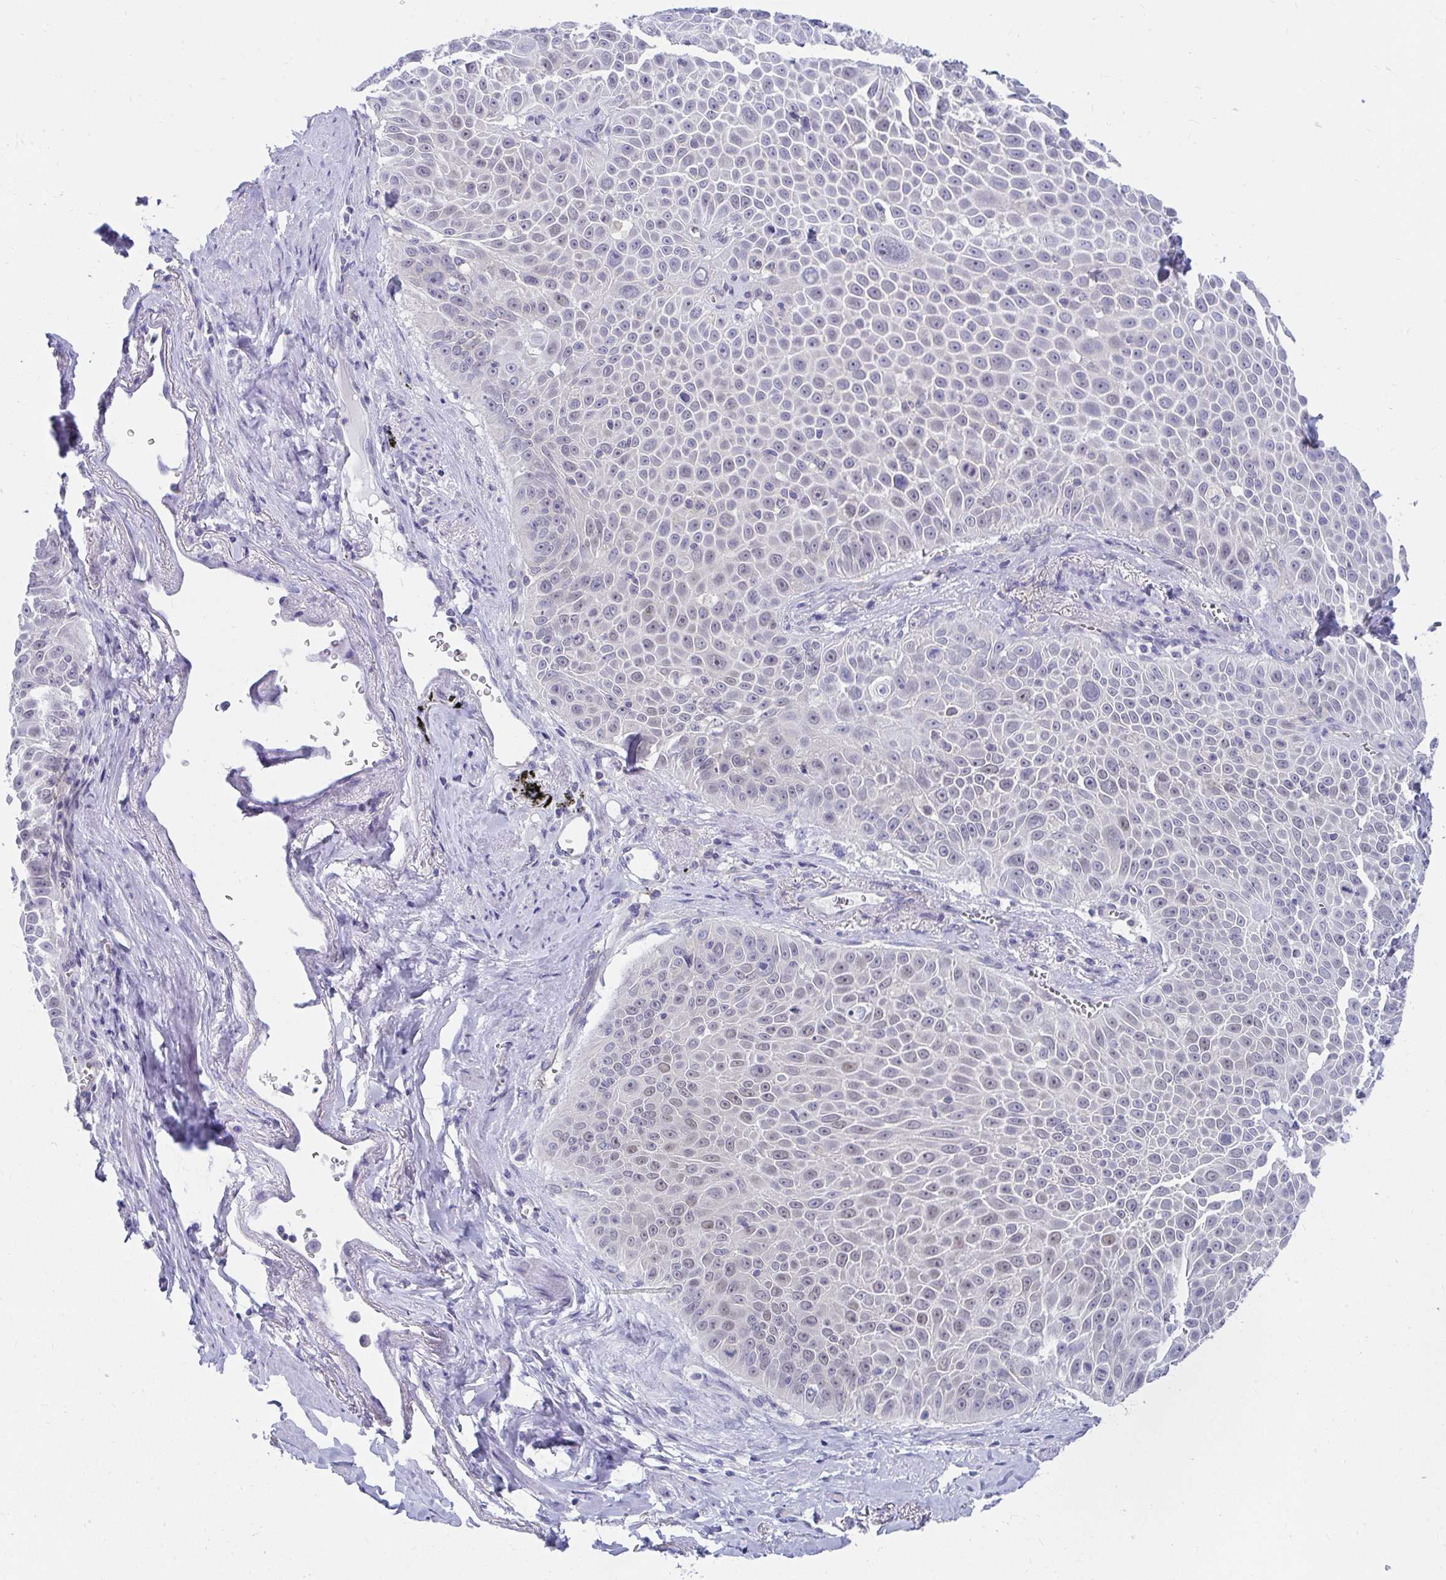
{"staining": {"intensity": "negative", "quantity": "none", "location": "none"}, "tissue": "lung cancer", "cell_type": "Tumor cells", "image_type": "cancer", "snomed": [{"axis": "morphology", "description": "Squamous cell carcinoma, NOS"}, {"axis": "morphology", "description": "Squamous cell carcinoma, metastatic, NOS"}, {"axis": "topography", "description": "Lymph node"}, {"axis": "topography", "description": "Lung"}], "caption": "Metastatic squamous cell carcinoma (lung) stained for a protein using immunohistochemistry (IHC) shows no staining tumor cells.", "gene": "C19orf81", "patient": {"sex": "female", "age": 62}}